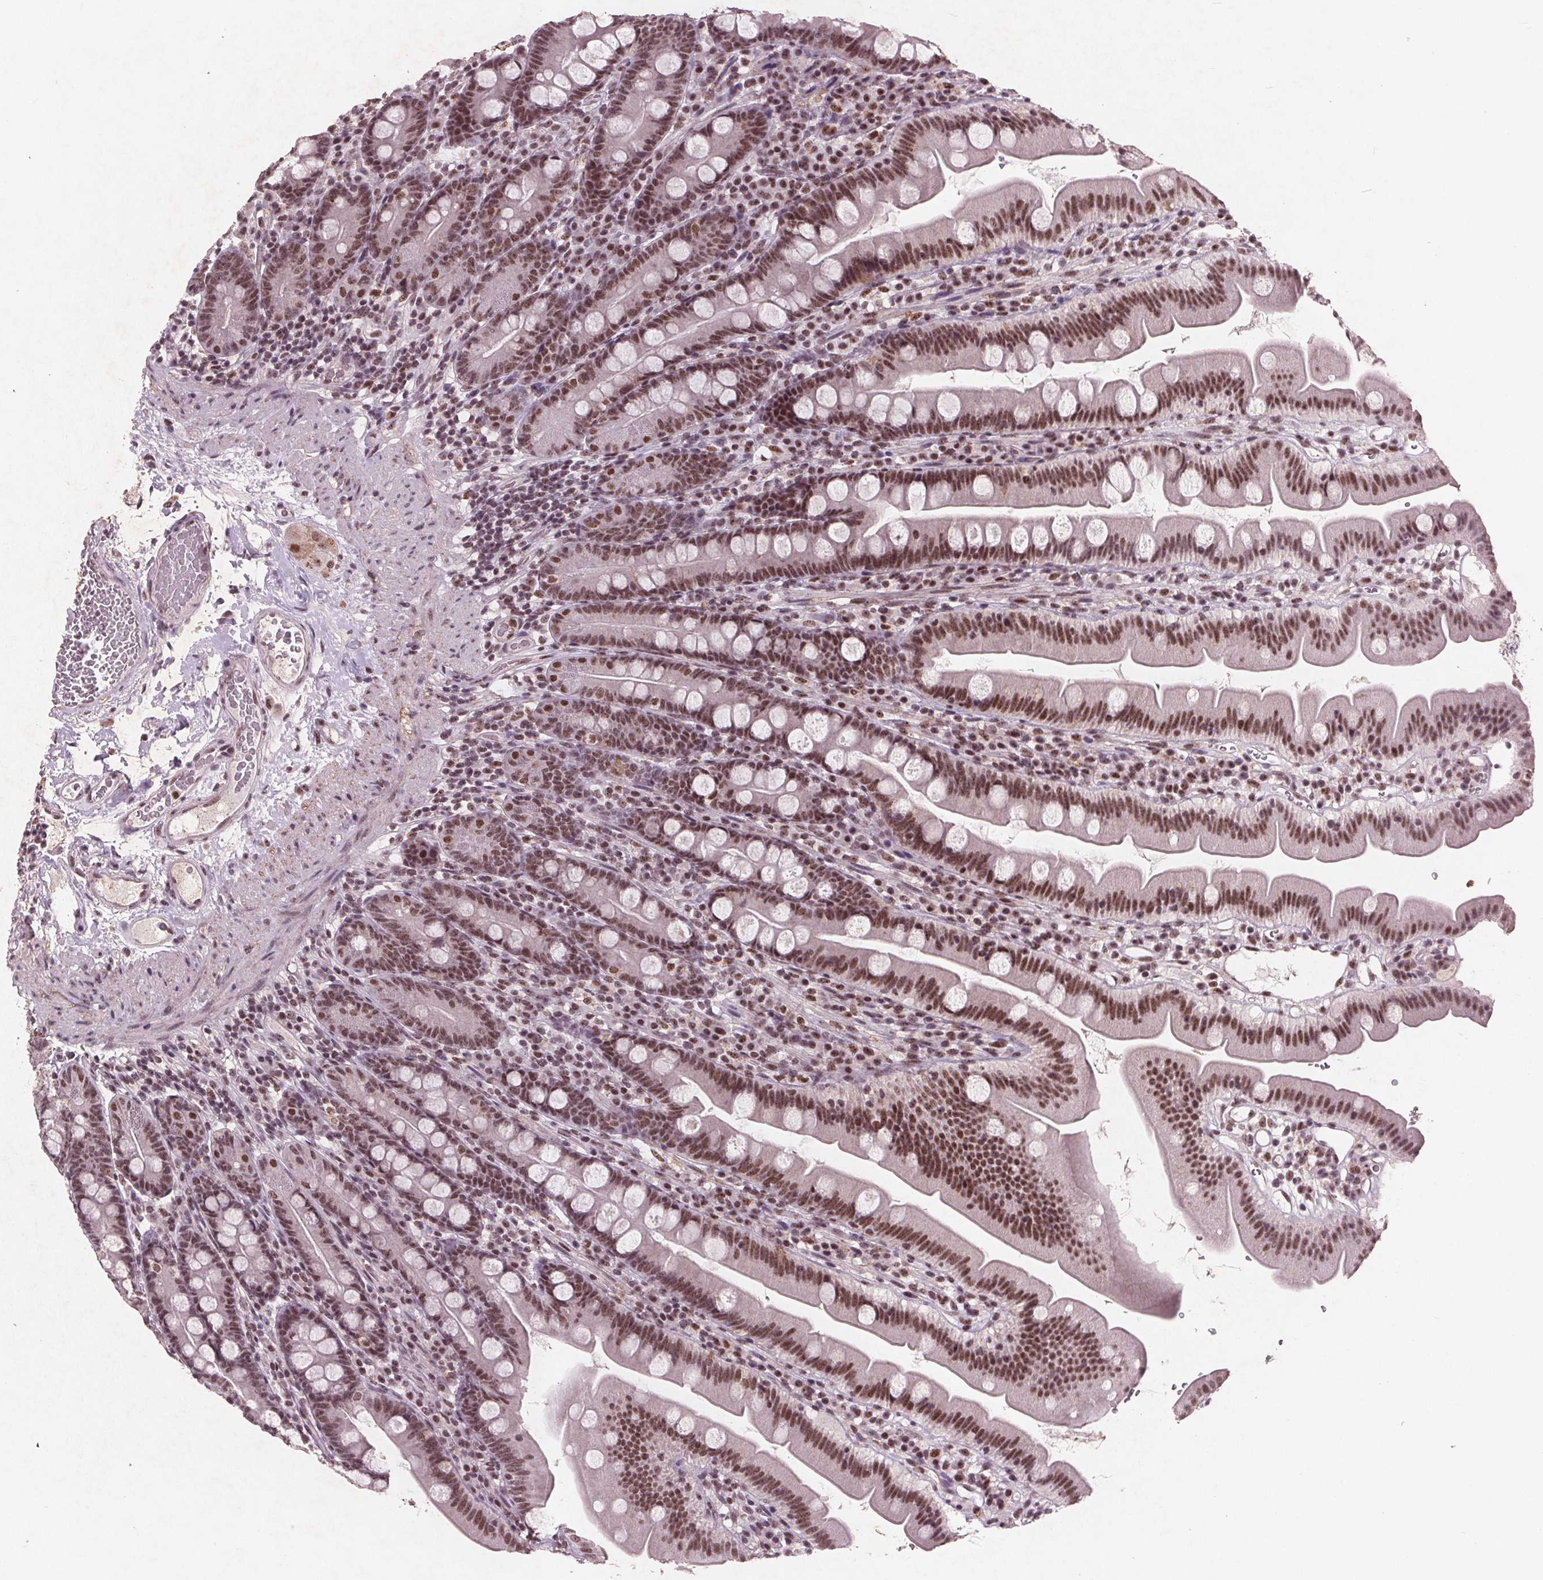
{"staining": {"intensity": "moderate", "quantity": ">75%", "location": "nuclear"}, "tissue": "duodenum", "cell_type": "Glandular cells", "image_type": "normal", "snomed": [{"axis": "morphology", "description": "Normal tissue, NOS"}, {"axis": "topography", "description": "Duodenum"}], "caption": "High-power microscopy captured an immunohistochemistry (IHC) micrograph of benign duodenum, revealing moderate nuclear staining in approximately >75% of glandular cells. (brown staining indicates protein expression, while blue staining denotes nuclei).", "gene": "RPS6KA2", "patient": {"sex": "female", "age": 67}}